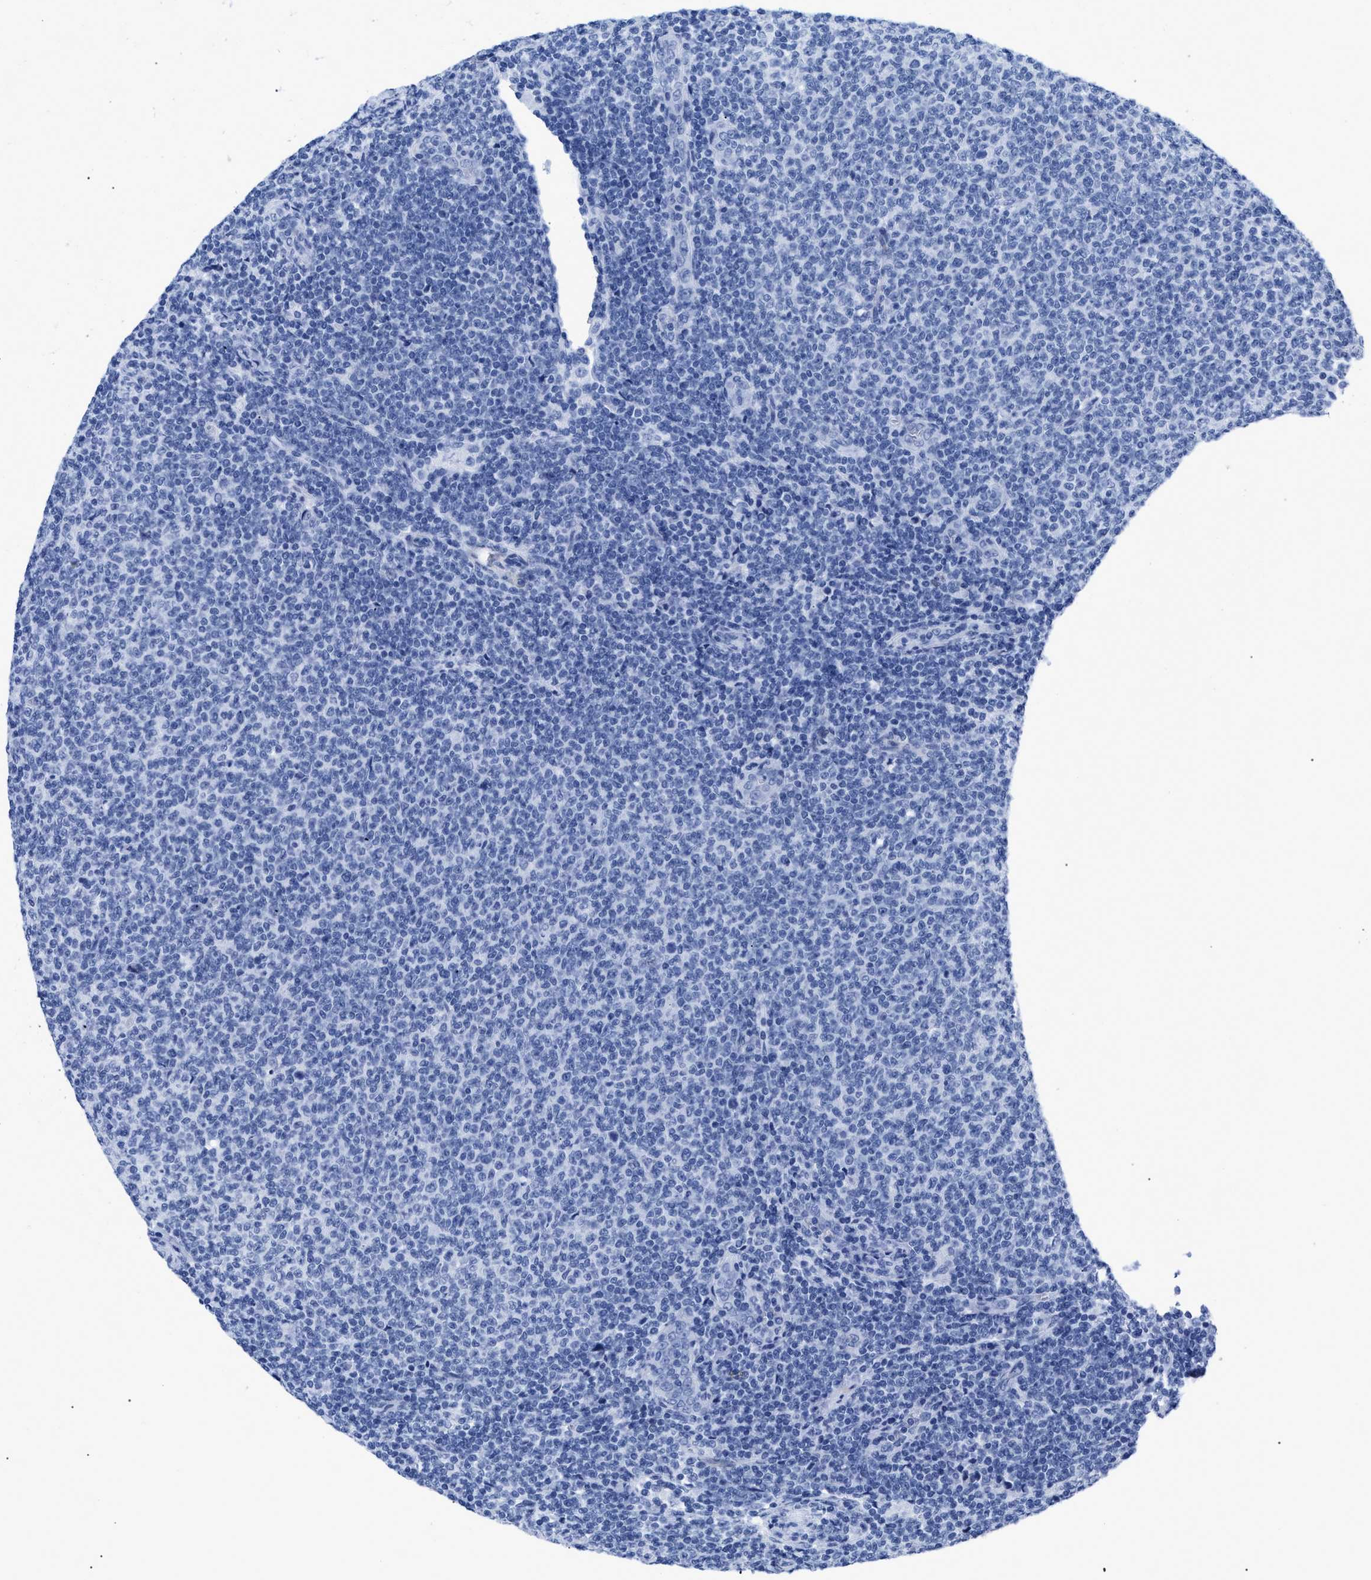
{"staining": {"intensity": "negative", "quantity": "none", "location": "none"}, "tissue": "lymphoma", "cell_type": "Tumor cells", "image_type": "cancer", "snomed": [{"axis": "morphology", "description": "Malignant lymphoma, non-Hodgkin's type, Low grade"}, {"axis": "topography", "description": "Lymph node"}], "caption": "Human lymphoma stained for a protein using IHC demonstrates no positivity in tumor cells.", "gene": "DUSP26", "patient": {"sex": "male", "age": 66}}